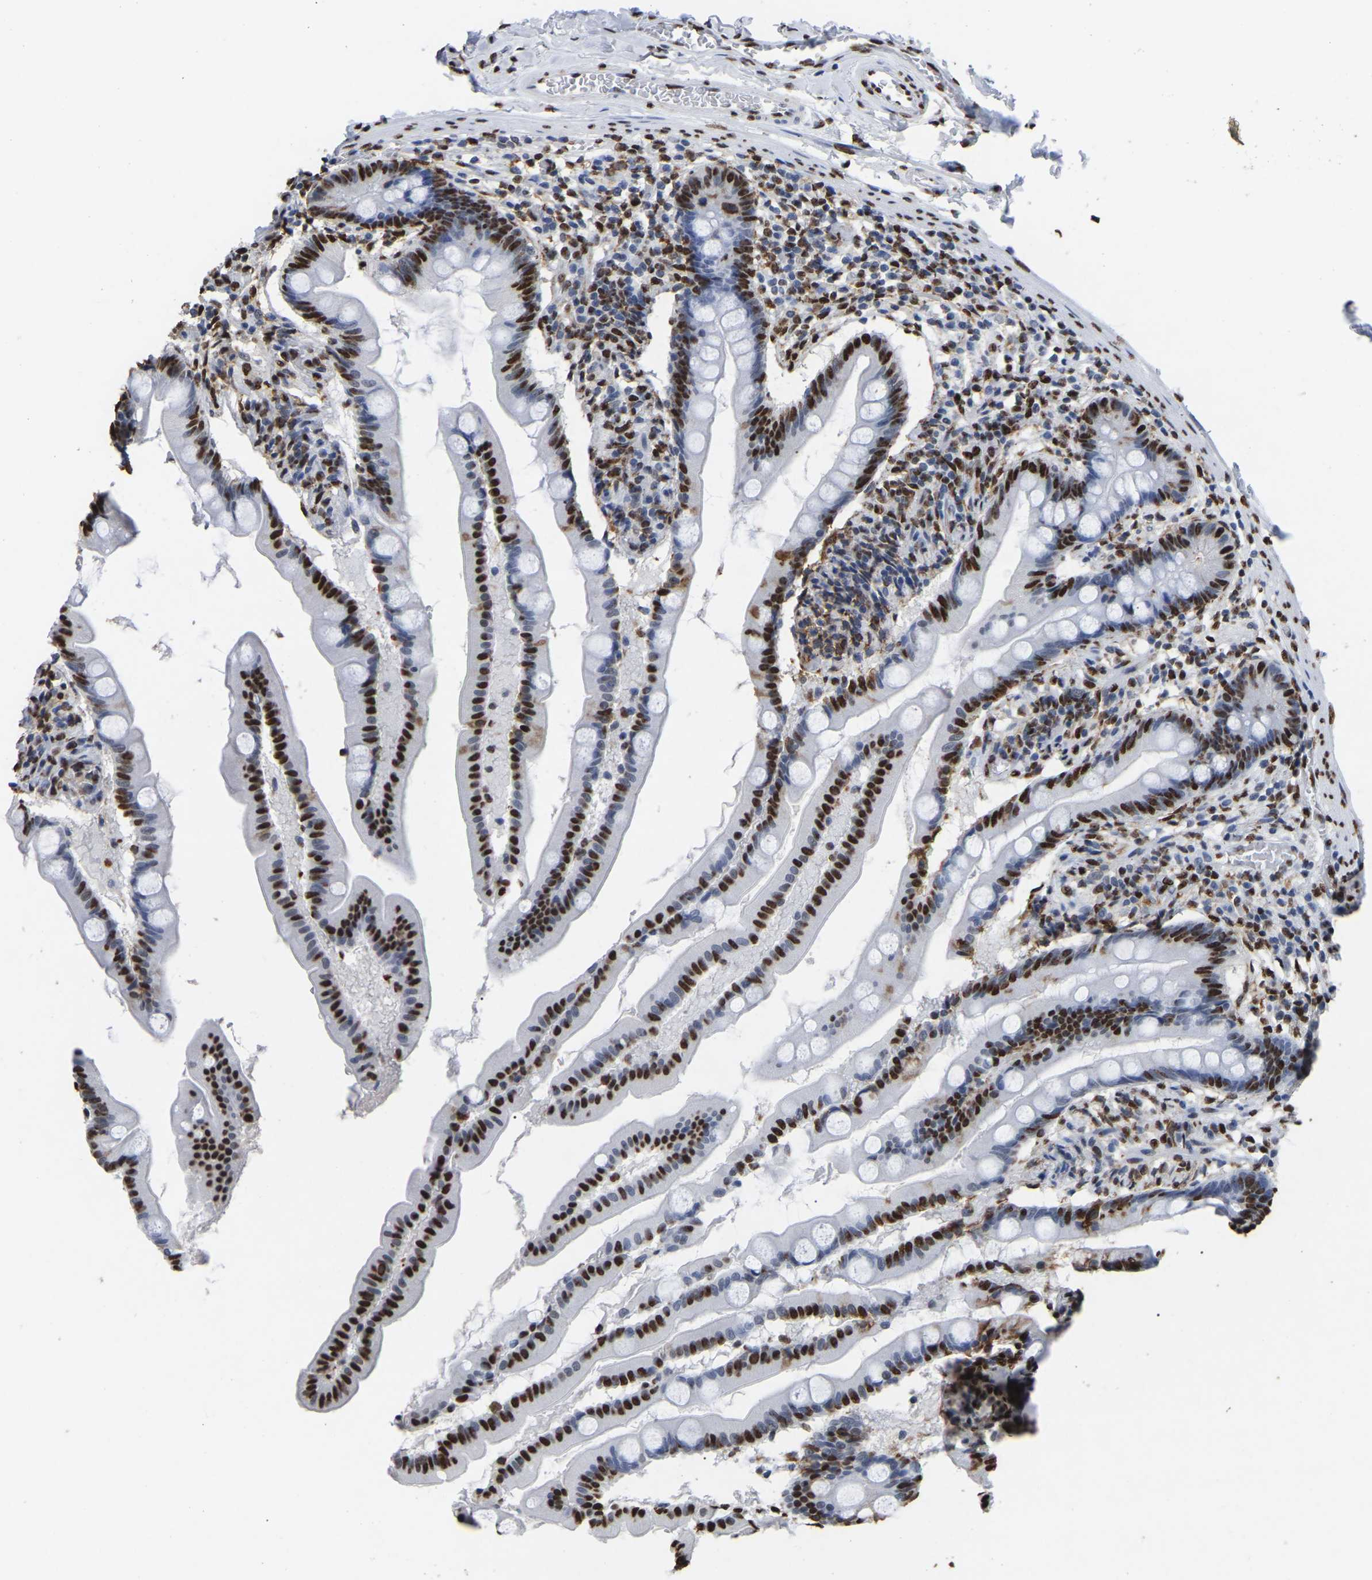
{"staining": {"intensity": "strong", "quantity": ">75%", "location": "nuclear"}, "tissue": "small intestine", "cell_type": "Glandular cells", "image_type": "normal", "snomed": [{"axis": "morphology", "description": "Normal tissue, NOS"}, {"axis": "topography", "description": "Small intestine"}], "caption": "Glandular cells show high levels of strong nuclear staining in about >75% of cells in unremarkable small intestine.", "gene": "RBL2", "patient": {"sex": "female", "age": 56}}